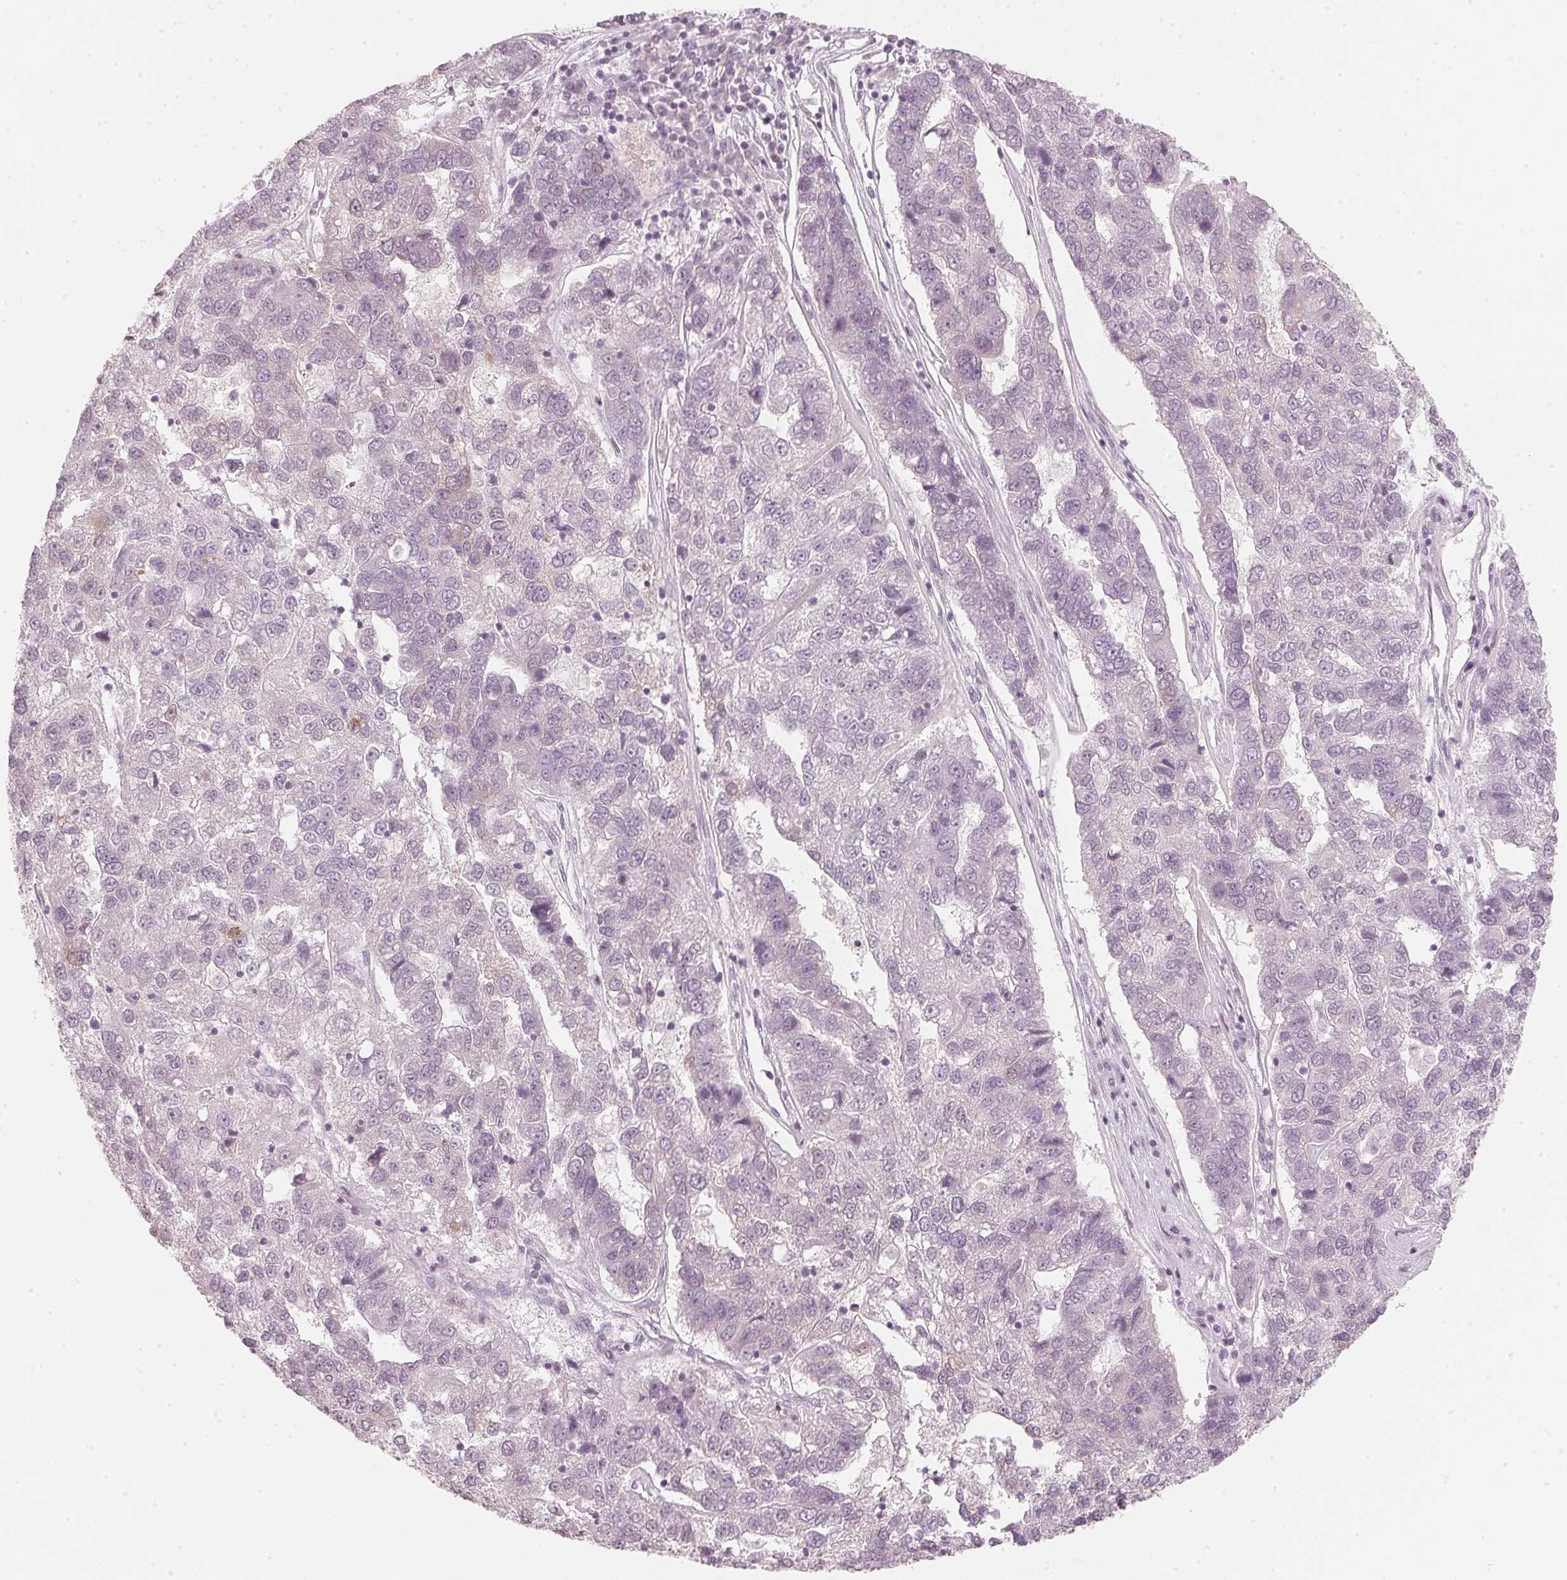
{"staining": {"intensity": "negative", "quantity": "none", "location": "none"}, "tissue": "pancreatic cancer", "cell_type": "Tumor cells", "image_type": "cancer", "snomed": [{"axis": "morphology", "description": "Adenocarcinoma, NOS"}, {"axis": "topography", "description": "Pancreas"}], "caption": "Tumor cells are negative for brown protein staining in pancreatic cancer (adenocarcinoma).", "gene": "SFRP4", "patient": {"sex": "female", "age": 61}}